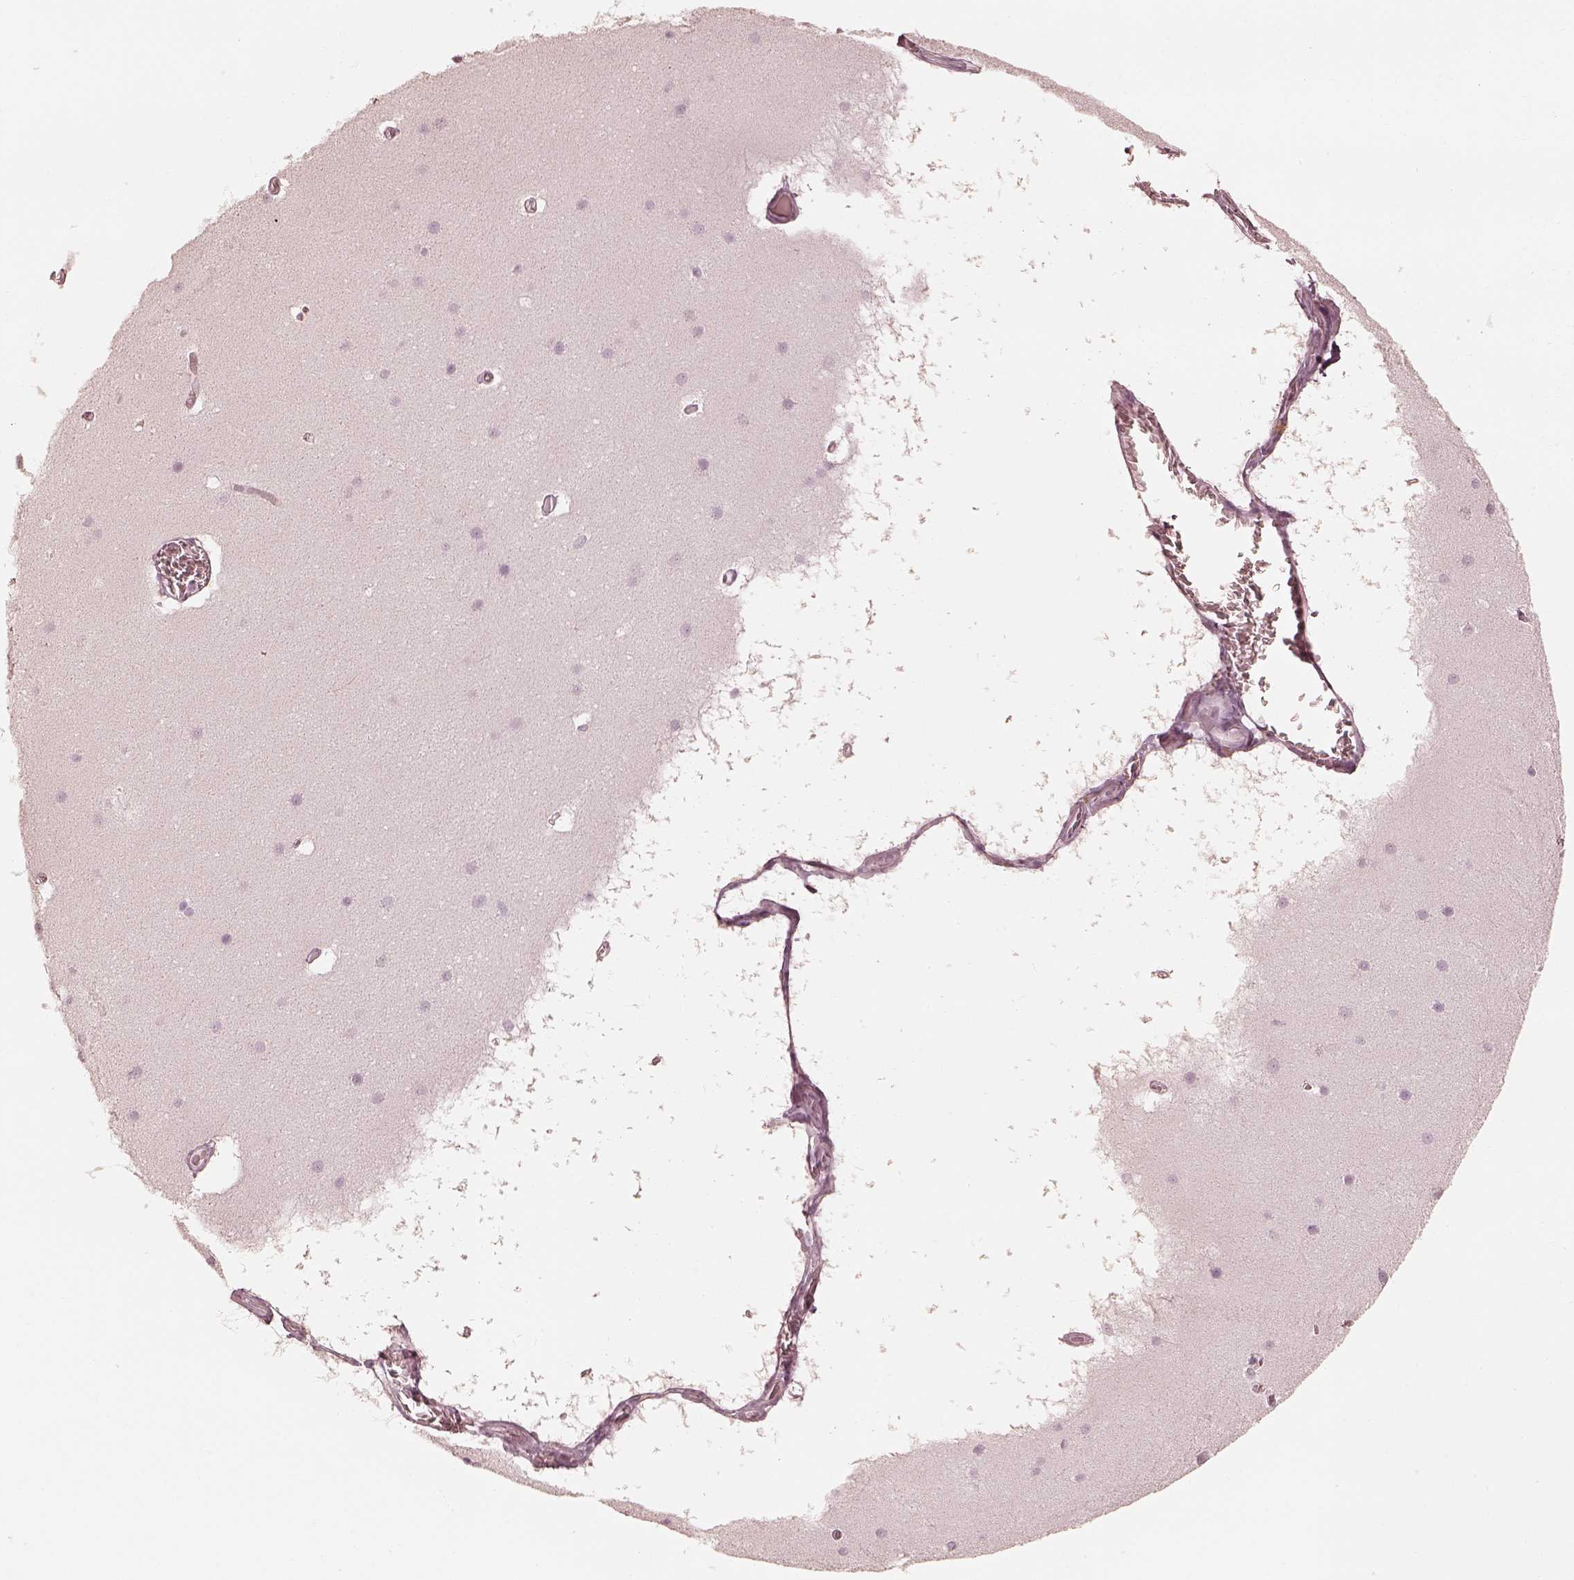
{"staining": {"intensity": "negative", "quantity": "none", "location": "none"}, "tissue": "cerebellum", "cell_type": "Cells in granular layer", "image_type": "normal", "snomed": [{"axis": "morphology", "description": "Normal tissue, NOS"}, {"axis": "topography", "description": "Cerebellum"}], "caption": "Cerebellum stained for a protein using immunohistochemistry displays no staining cells in granular layer.", "gene": "CALR3", "patient": {"sex": "male", "age": 70}}